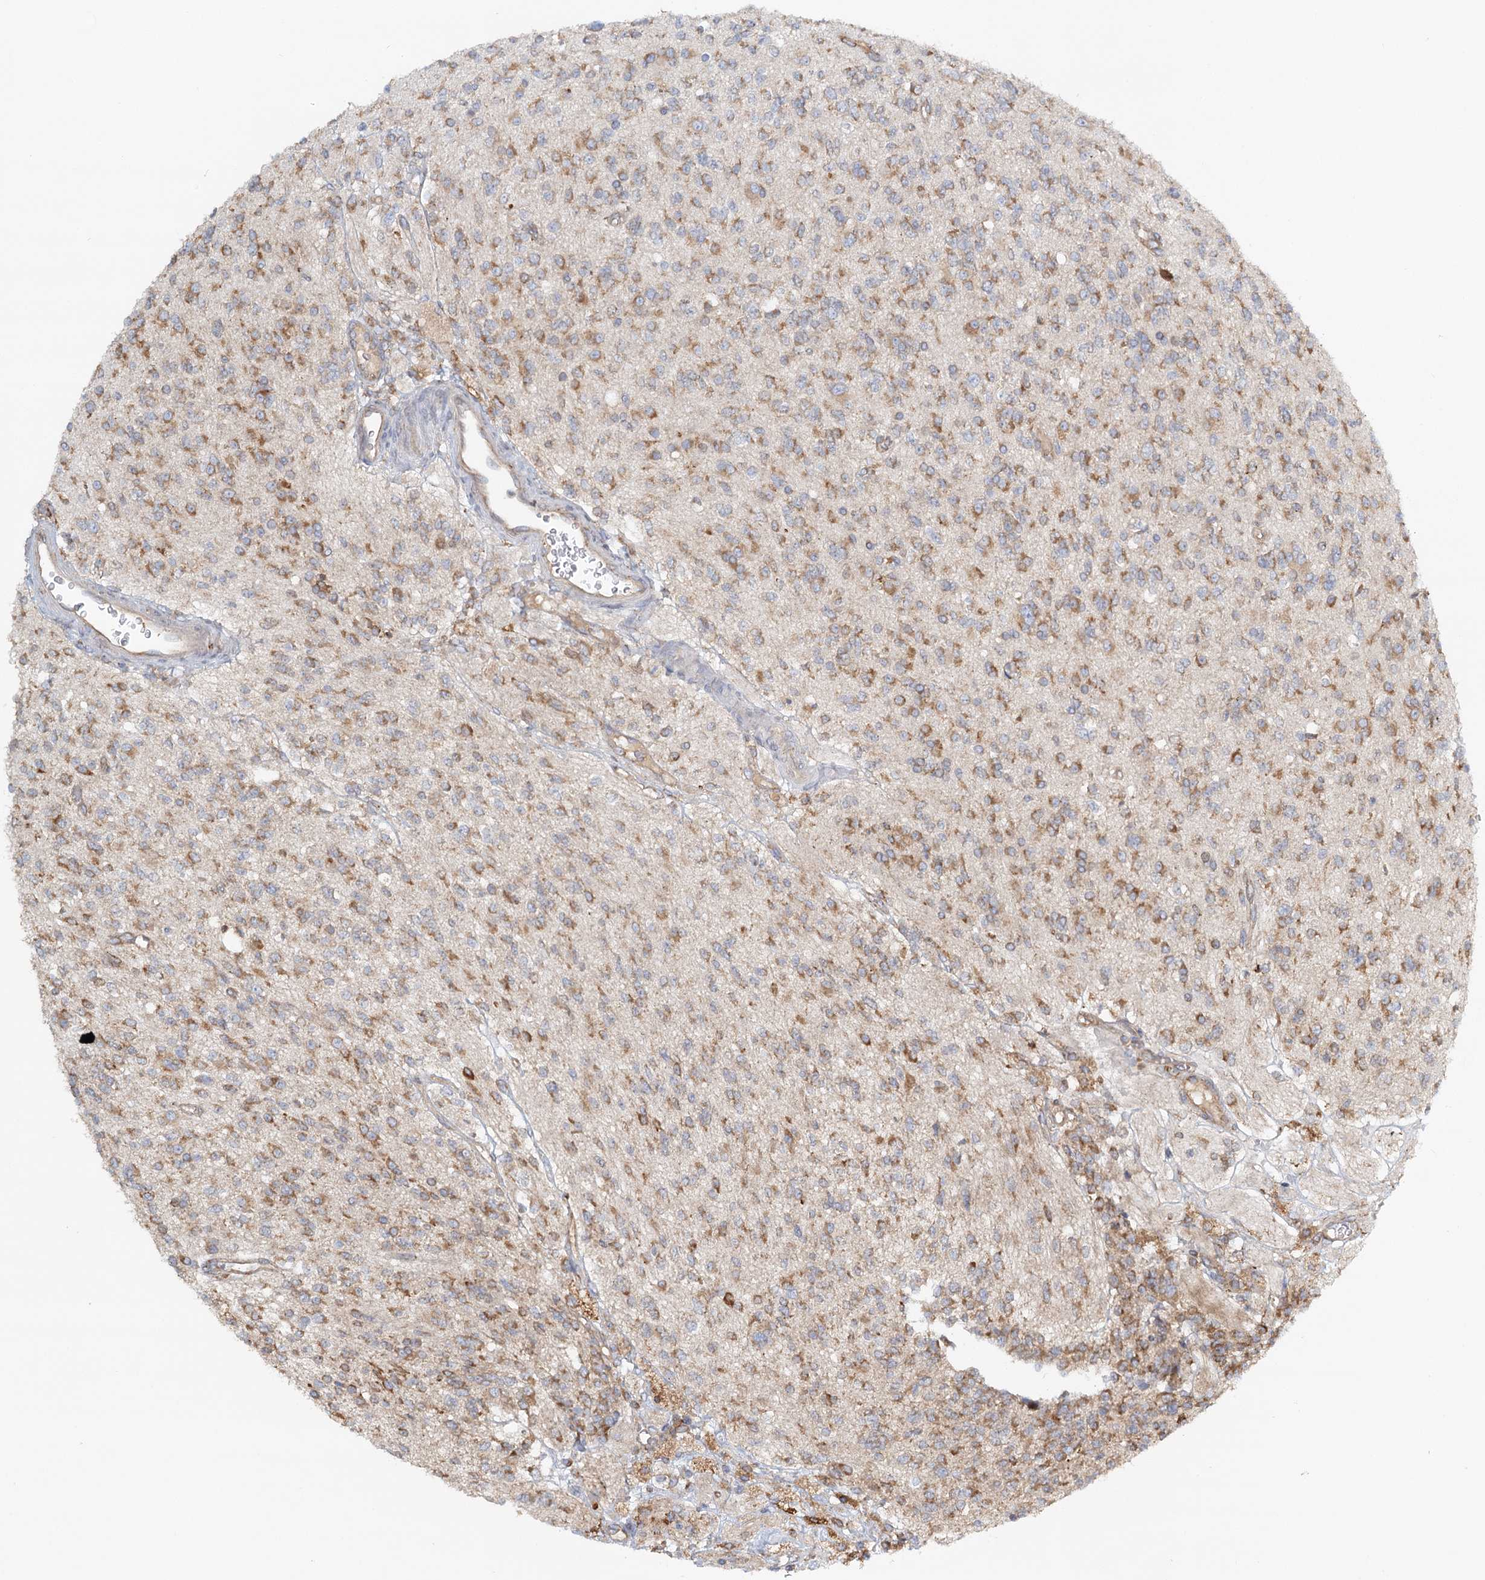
{"staining": {"intensity": "moderate", "quantity": ">75%", "location": "cytoplasmic/membranous"}, "tissue": "glioma", "cell_type": "Tumor cells", "image_type": "cancer", "snomed": [{"axis": "morphology", "description": "Glioma, malignant, High grade"}, {"axis": "topography", "description": "Brain"}], "caption": "IHC image of neoplastic tissue: glioma stained using immunohistochemistry exhibits medium levels of moderate protein expression localized specifically in the cytoplasmic/membranous of tumor cells, appearing as a cytoplasmic/membranous brown color.", "gene": "TAS1R1", "patient": {"sex": "male", "age": 34}}